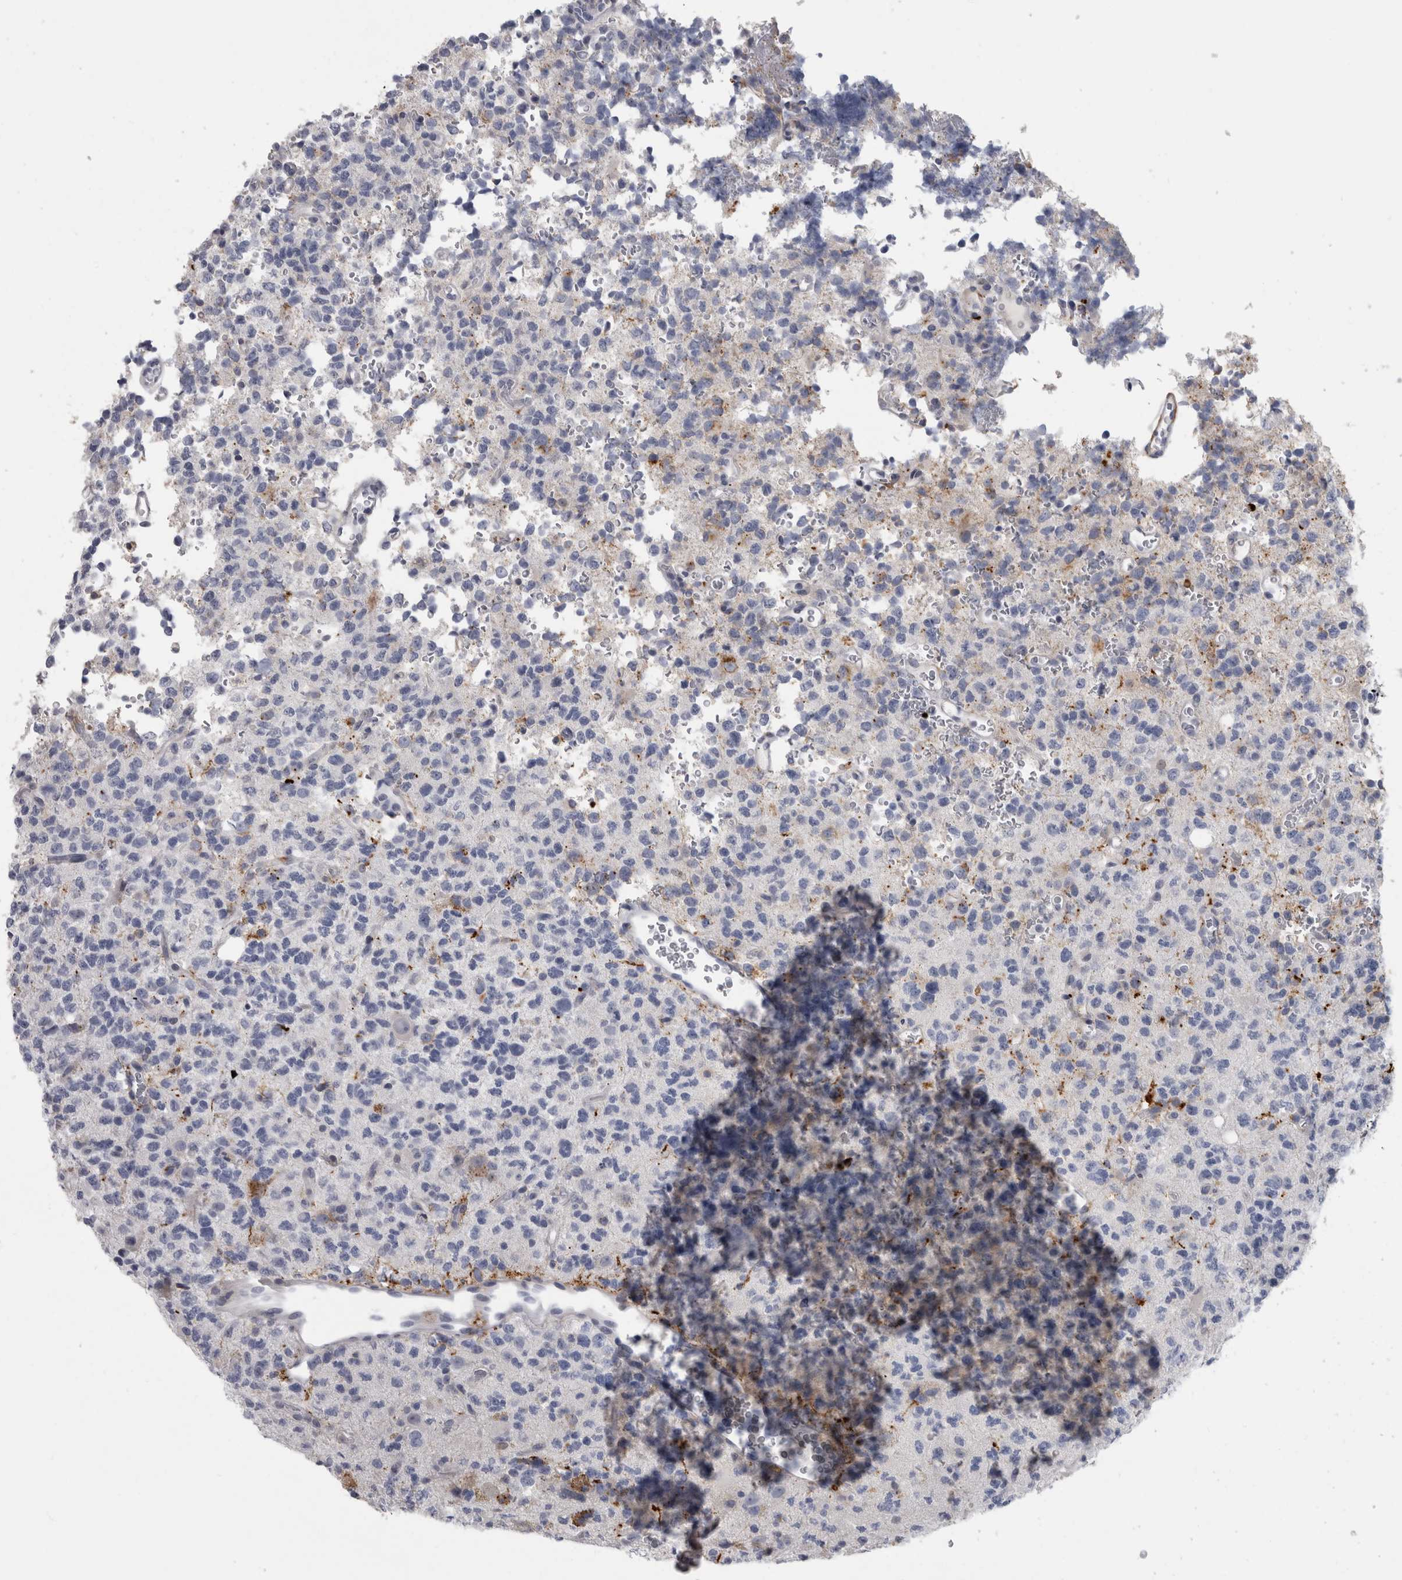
{"staining": {"intensity": "negative", "quantity": "none", "location": "none"}, "tissue": "glioma", "cell_type": "Tumor cells", "image_type": "cancer", "snomed": [{"axis": "morphology", "description": "Glioma, malignant, High grade"}, {"axis": "topography", "description": "Brain"}], "caption": "Photomicrograph shows no significant protein staining in tumor cells of malignant glioma (high-grade).", "gene": "DNAJC24", "patient": {"sex": "female", "age": 62}}